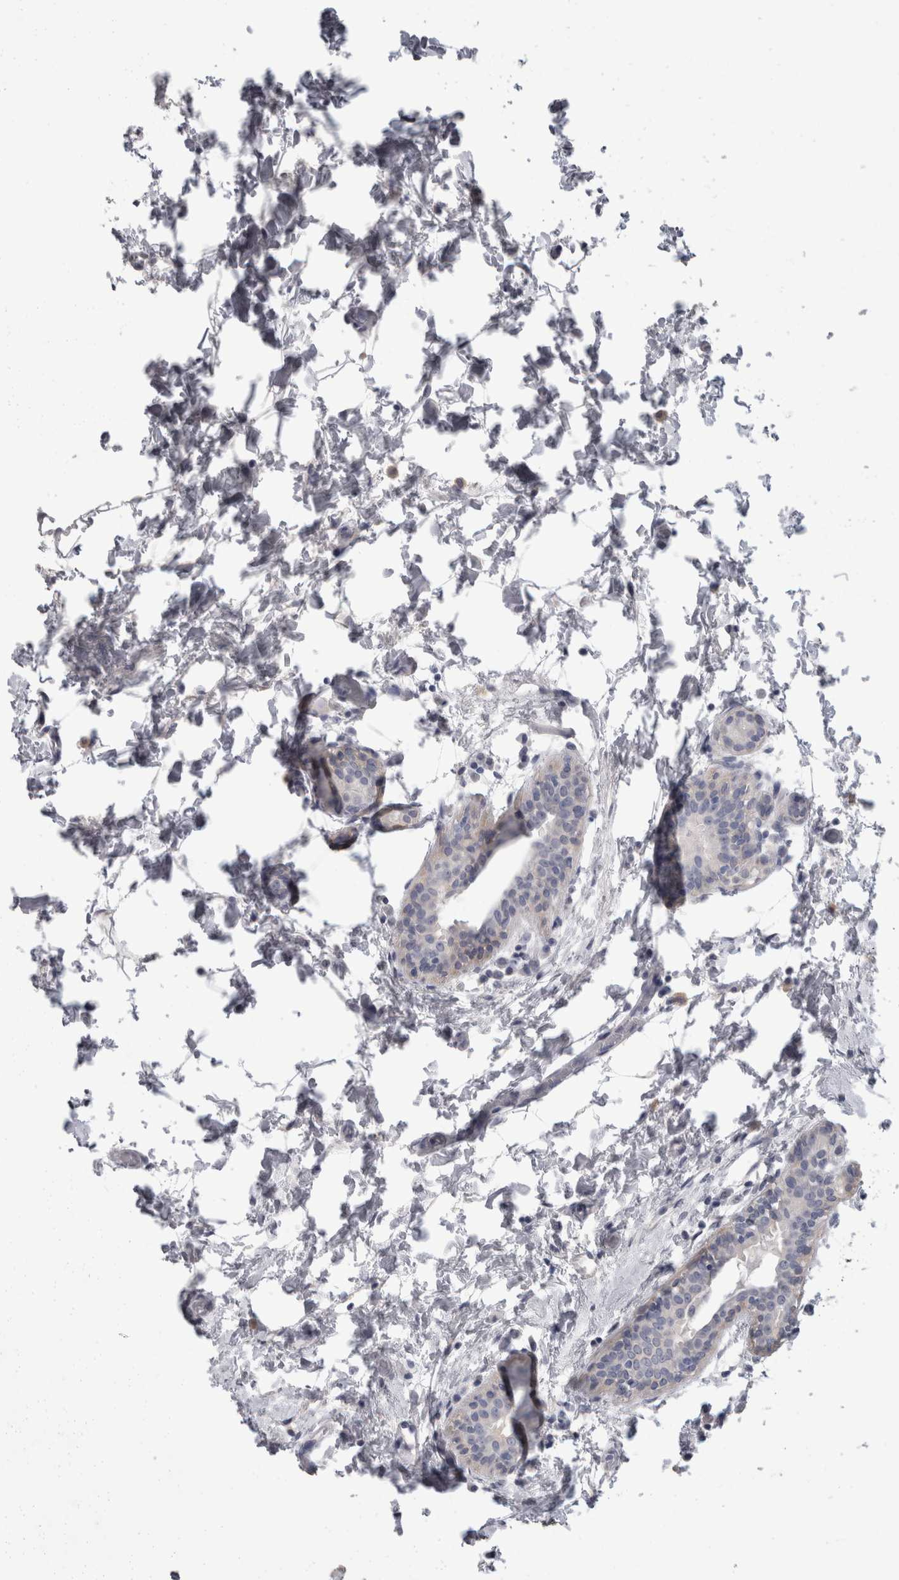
{"staining": {"intensity": "negative", "quantity": "none", "location": "none"}, "tissue": "breast cancer", "cell_type": "Tumor cells", "image_type": "cancer", "snomed": [{"axis": "morphology", "description": "Duct carcinoma"}, {"axis": "topography", "description": "Breast"}], "caption": "Tumor cells show no significant protein expression in breast cancer.", "gene": "FHOD3", "patient": {"sex": "female", "age": 62}}